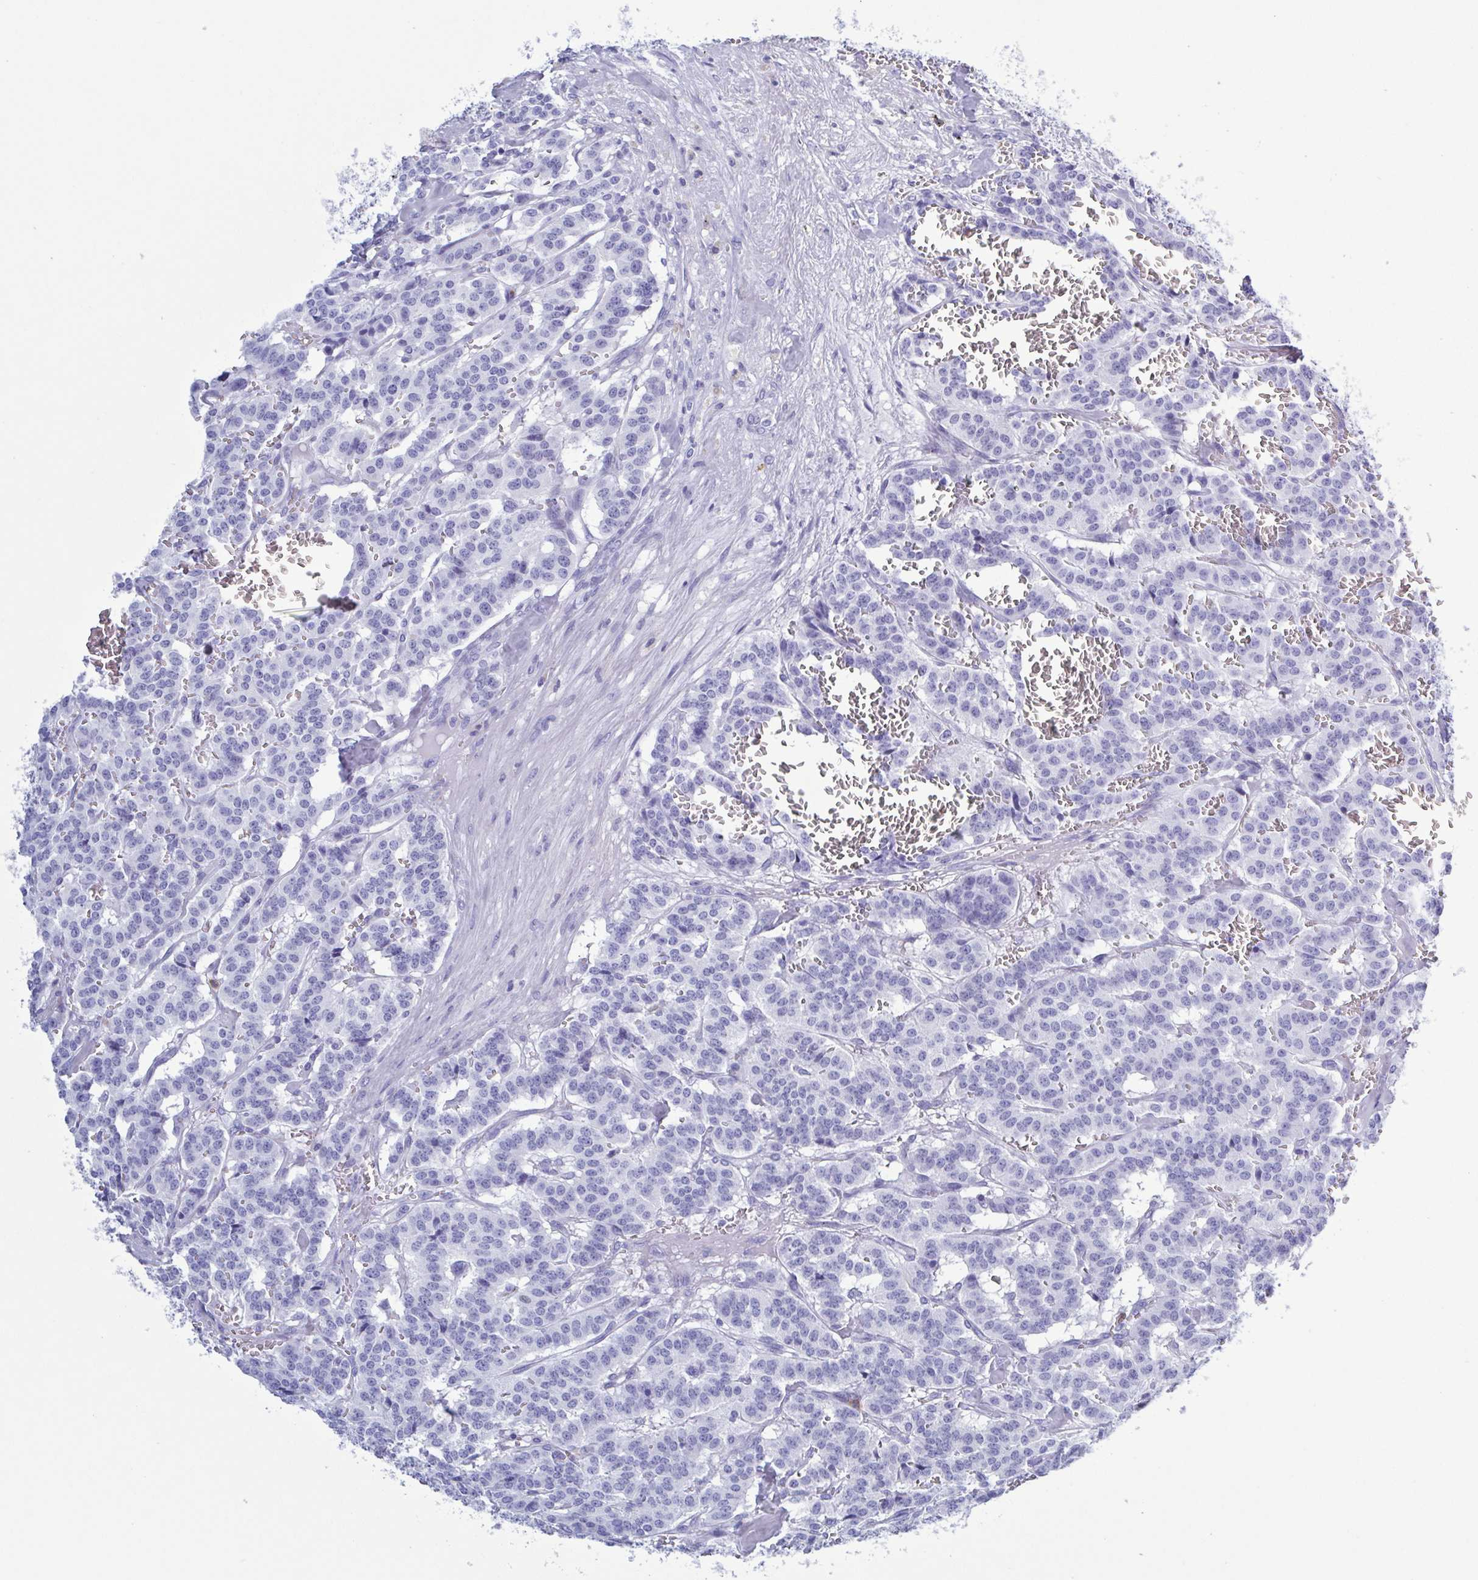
{"staining": {"intensity": "negative", "quantity": "none", "location": "none"}, "tissue": "carcinoid", "cell_type": "Tumor cells", "image_type": "cancer", "snomed": [{"axis": "morphology", "description": "Normal tissue, NOS"}, {"axis": "morphology", "description": "Carcinoid, malignant, NOS"}, {"axis": "topography", "description": "Lung"}], "caption": "Human carcinoid stained for a protein using IHC reveals no staining in tumor cells.", "gene": "LTF", "patient": {"sex": "female", "age": 46}}